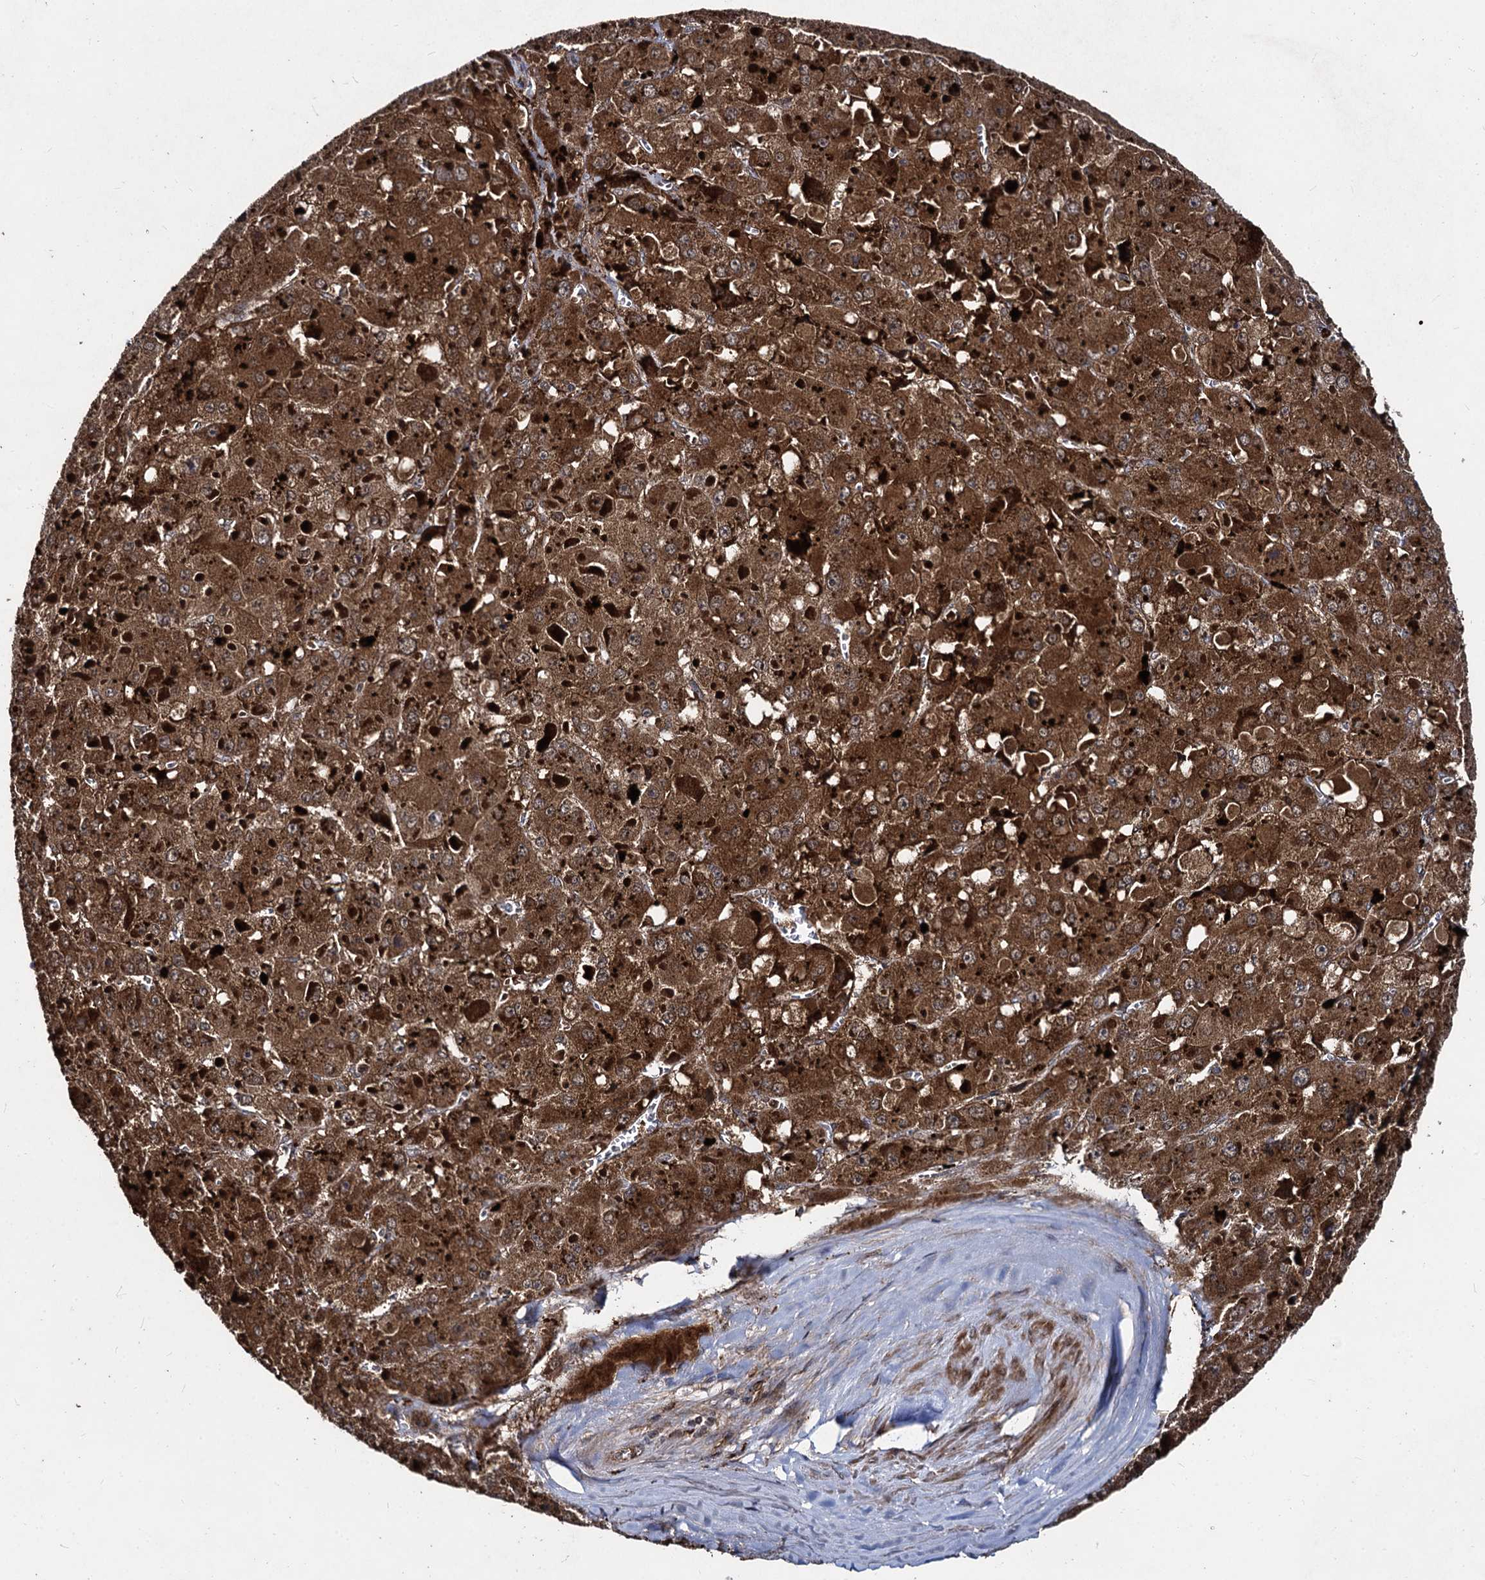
{"staining": {"intensity": "strong", "quantity": ">75%", "location": "cytoplasmic/membranous"}, "tissue": "liver cancer", "cell_type": "Tumor cells", "image_type": "cancer", "snomed": [{"axis": "morphology", "description": "Carcinoma, Hepatocellular, NOS"}, {"axis": "topography", "description": "Liver"}], "caption": "Liver cancer (hepatocellular carcinoma) was stained to show a protein in brown. There is high levels of strong cytoplasmic/membranous staining in about >75% of tumor cells.", "gene": "BCL2L2", "patient": {"sex": "female", "age": 73}}